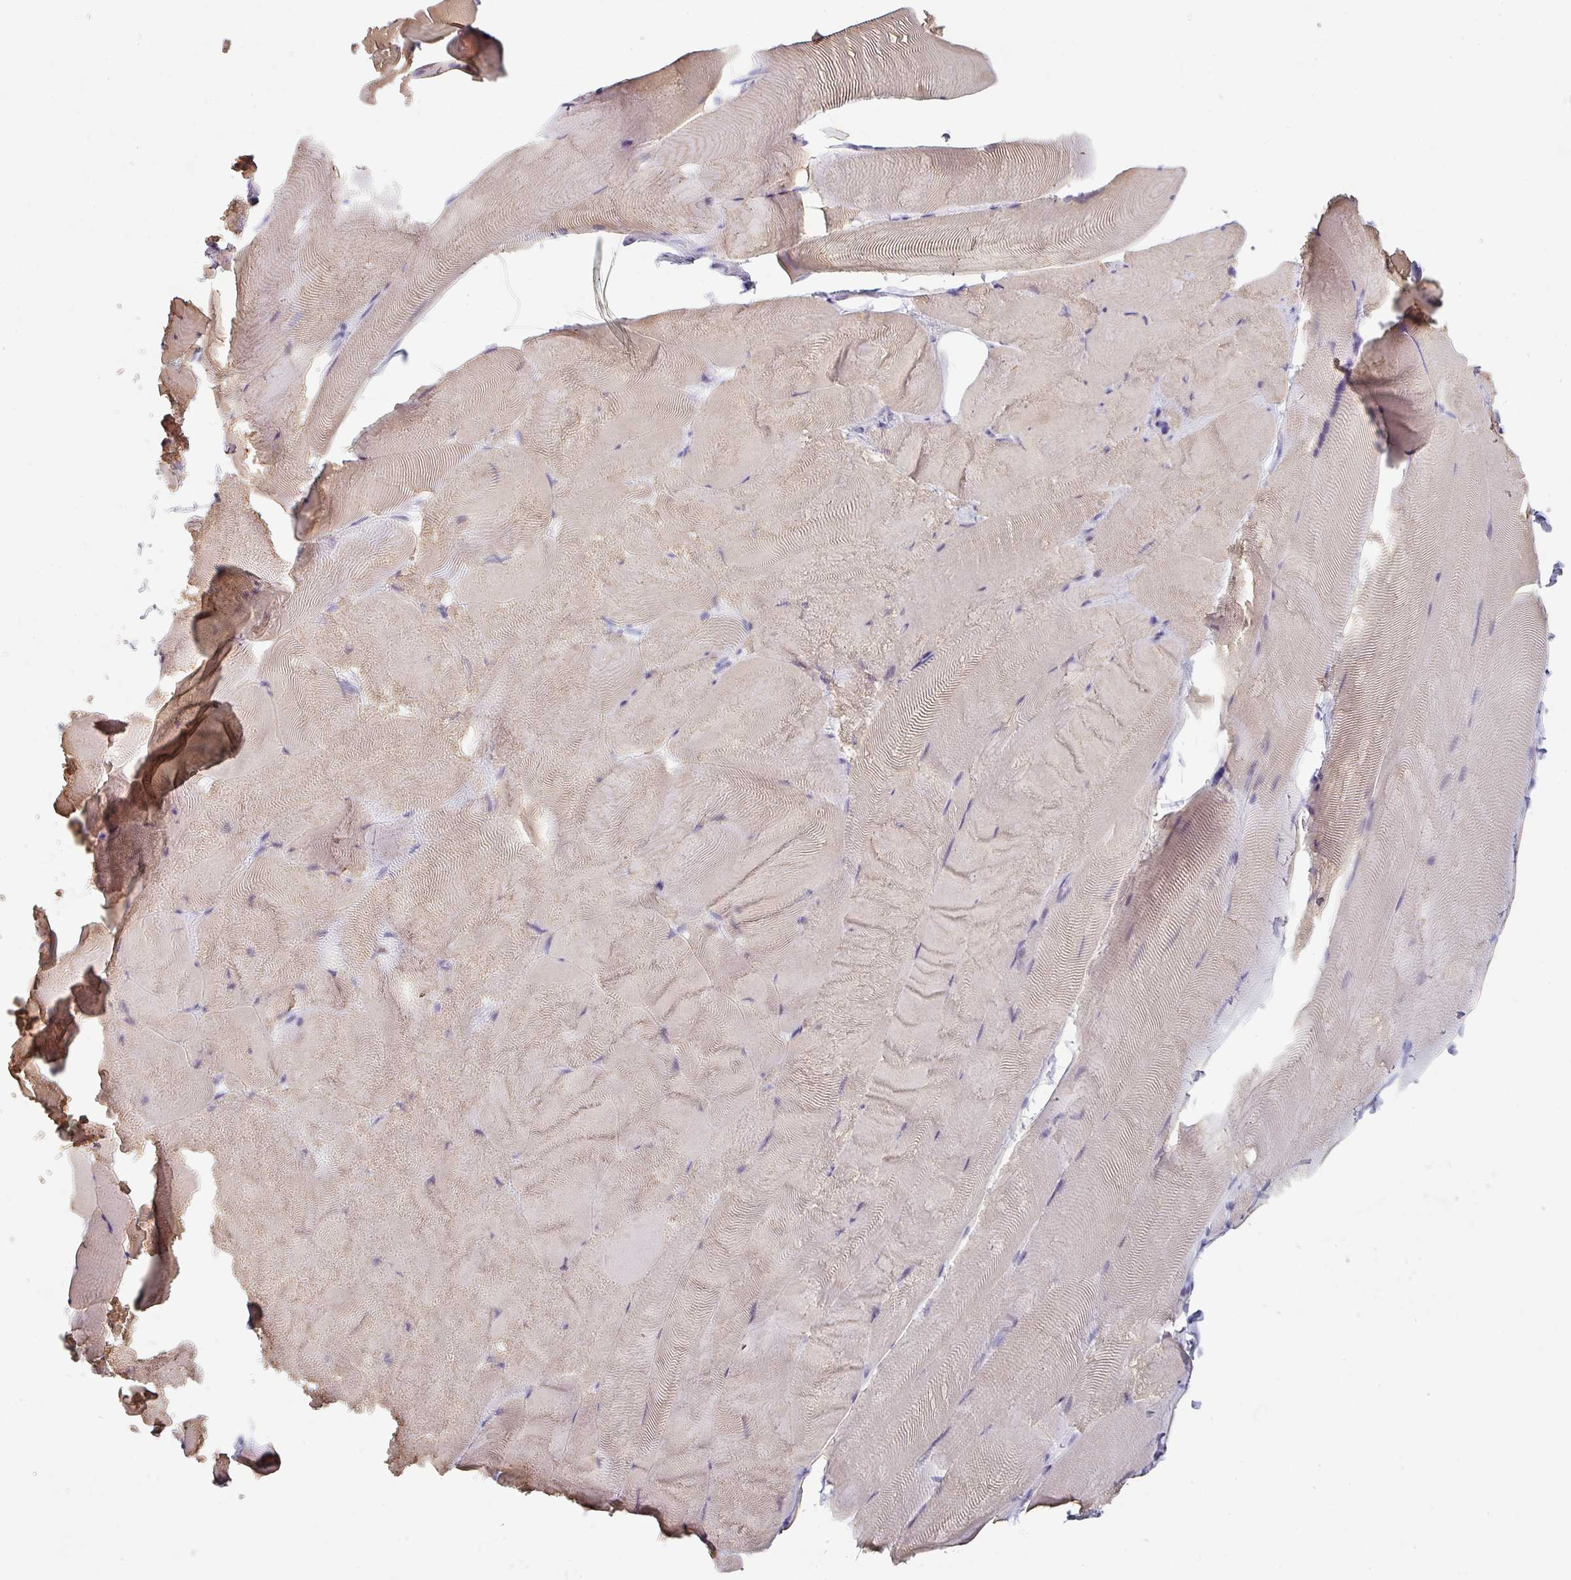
{"staining": {"intensity": "weak", "quantity": "25%-75%", "location": "cytoplasmic/membranous"}, "tissue": "skeletal muscle", "cell_type": "Myocytes", "image_type": "normal", "snomed": [{"axis": "morphology", "description": "Normal tissue, NOS"}, {"axis": "topography", "description": "Skeletal muscle"}], "caption": "A brown stain shows weak cytoplasmic/membranous positivity of a protein in myocytes of normal skeletal muscle. The protein of interest is stained brown, and the nuclei are stained in blue (DAB IHC with brightfield microscopy, high magnification).", "gene": "SFTPA1", "patient": {"sex": "female", "age": 64}}